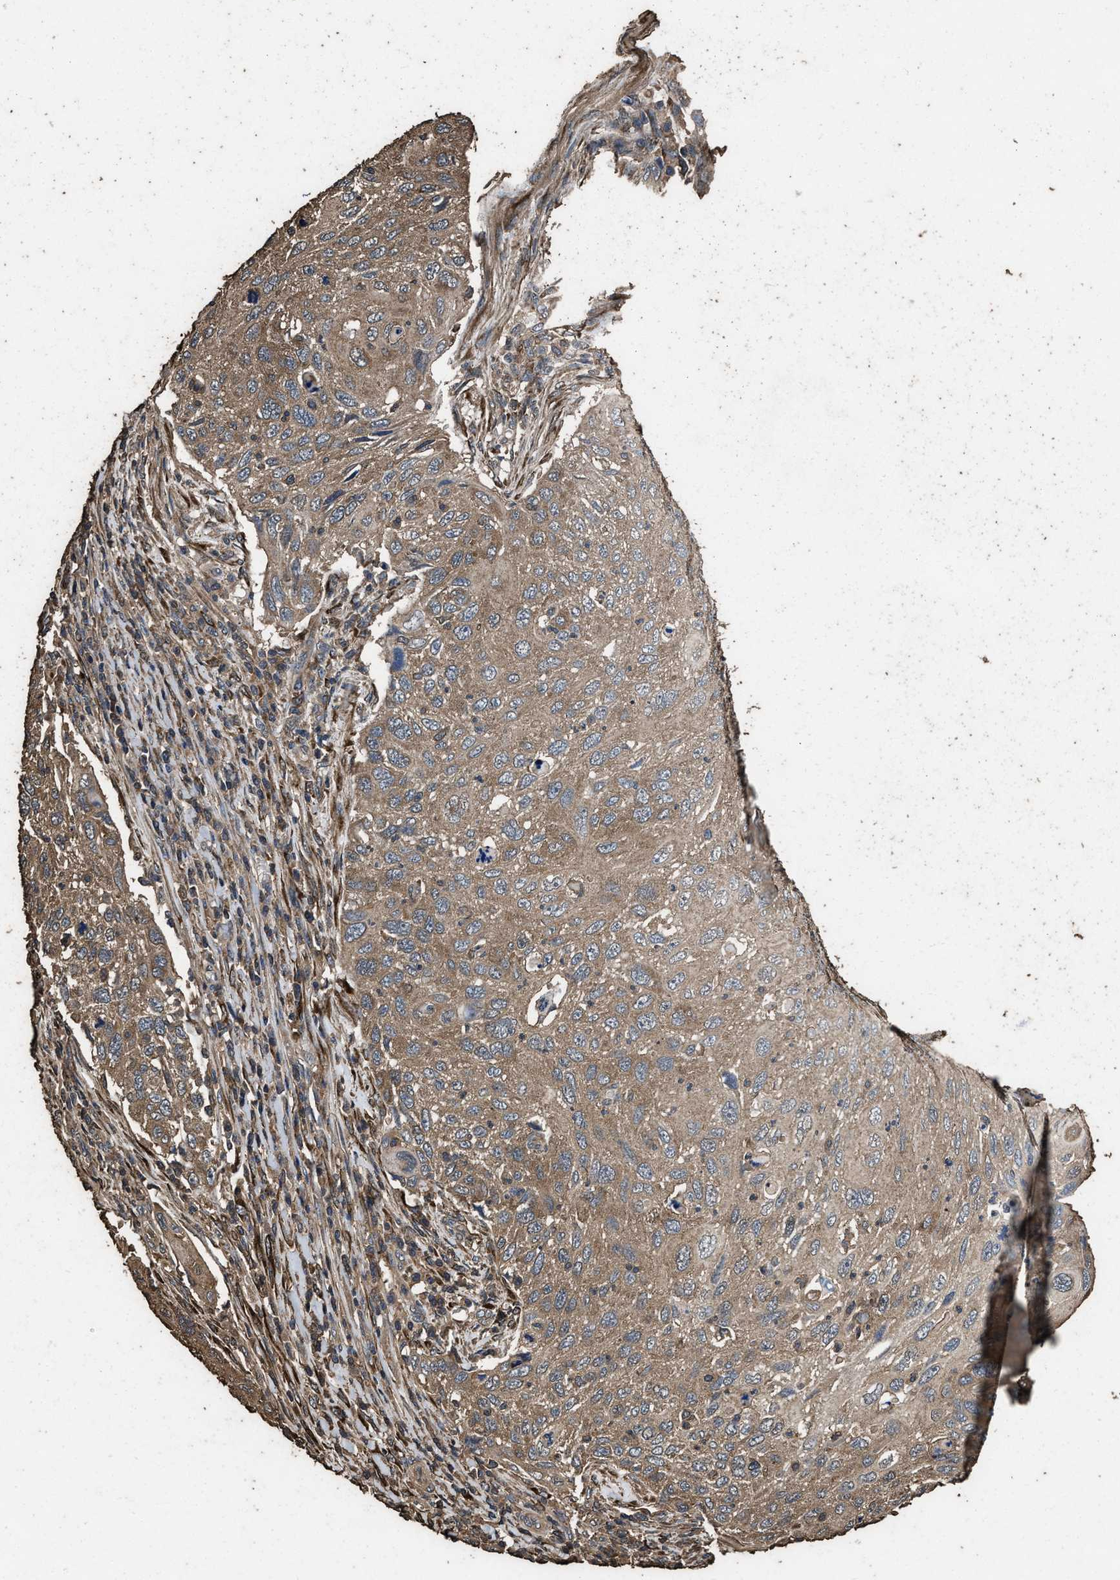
{"staining": {"intensity": "moderate", "quantity": ">75%", "location": "cytoplasmic/membranous"}, "tissue": "cervical cancer", "cell_type": "Tumor cells", "image_type": "cancer", "snomed": [{"axis": "morphology", "description": "Squamous cell carcinoma, NOS"}, {"axis": "topography", "description": "Cervix"}], "caption": "Human squamous cell carcinoma (cervical) stained with a protein marker demonstrates moderate staining in tumor cells.", "gene": "ZMYND19", "patient": {"sex": "female", "age": 70}}